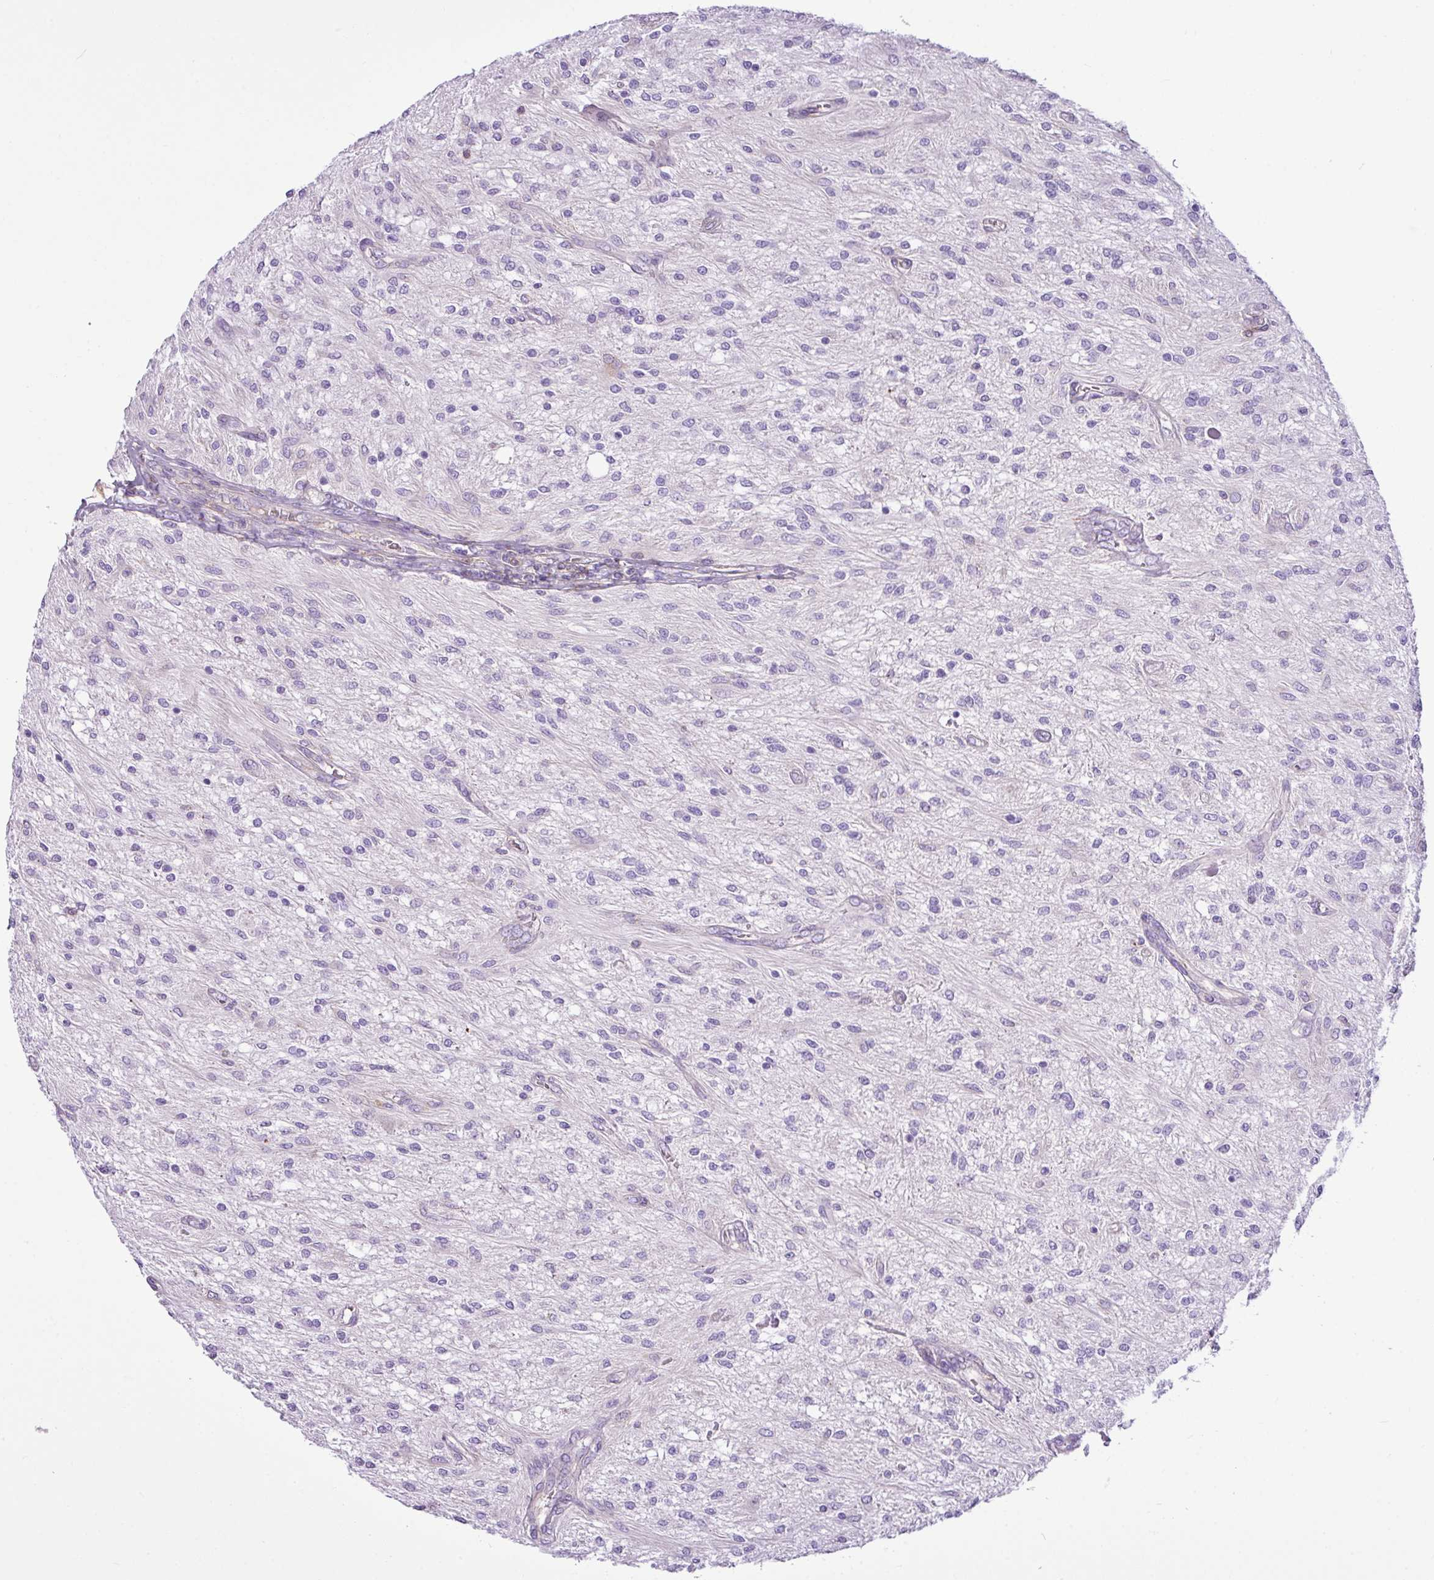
{"staining": {"intensity": "negative", "quantity": "none", "location": "none"}, "tissue": "glioma", "cell_type": "Tumor cells", "image_type": "cancer", "snomed": [{"axis": "morphology", "description": "Glioma, malignant, Low grade"}, {"axis": "topography", "description": "Cerebellum"}], "caption": "The image displays no significant positivity in tumor cells of glioma. Nuclei are stained in blue.", "gene": "EME2", "patient": {"sex": "female", "age": 14}}